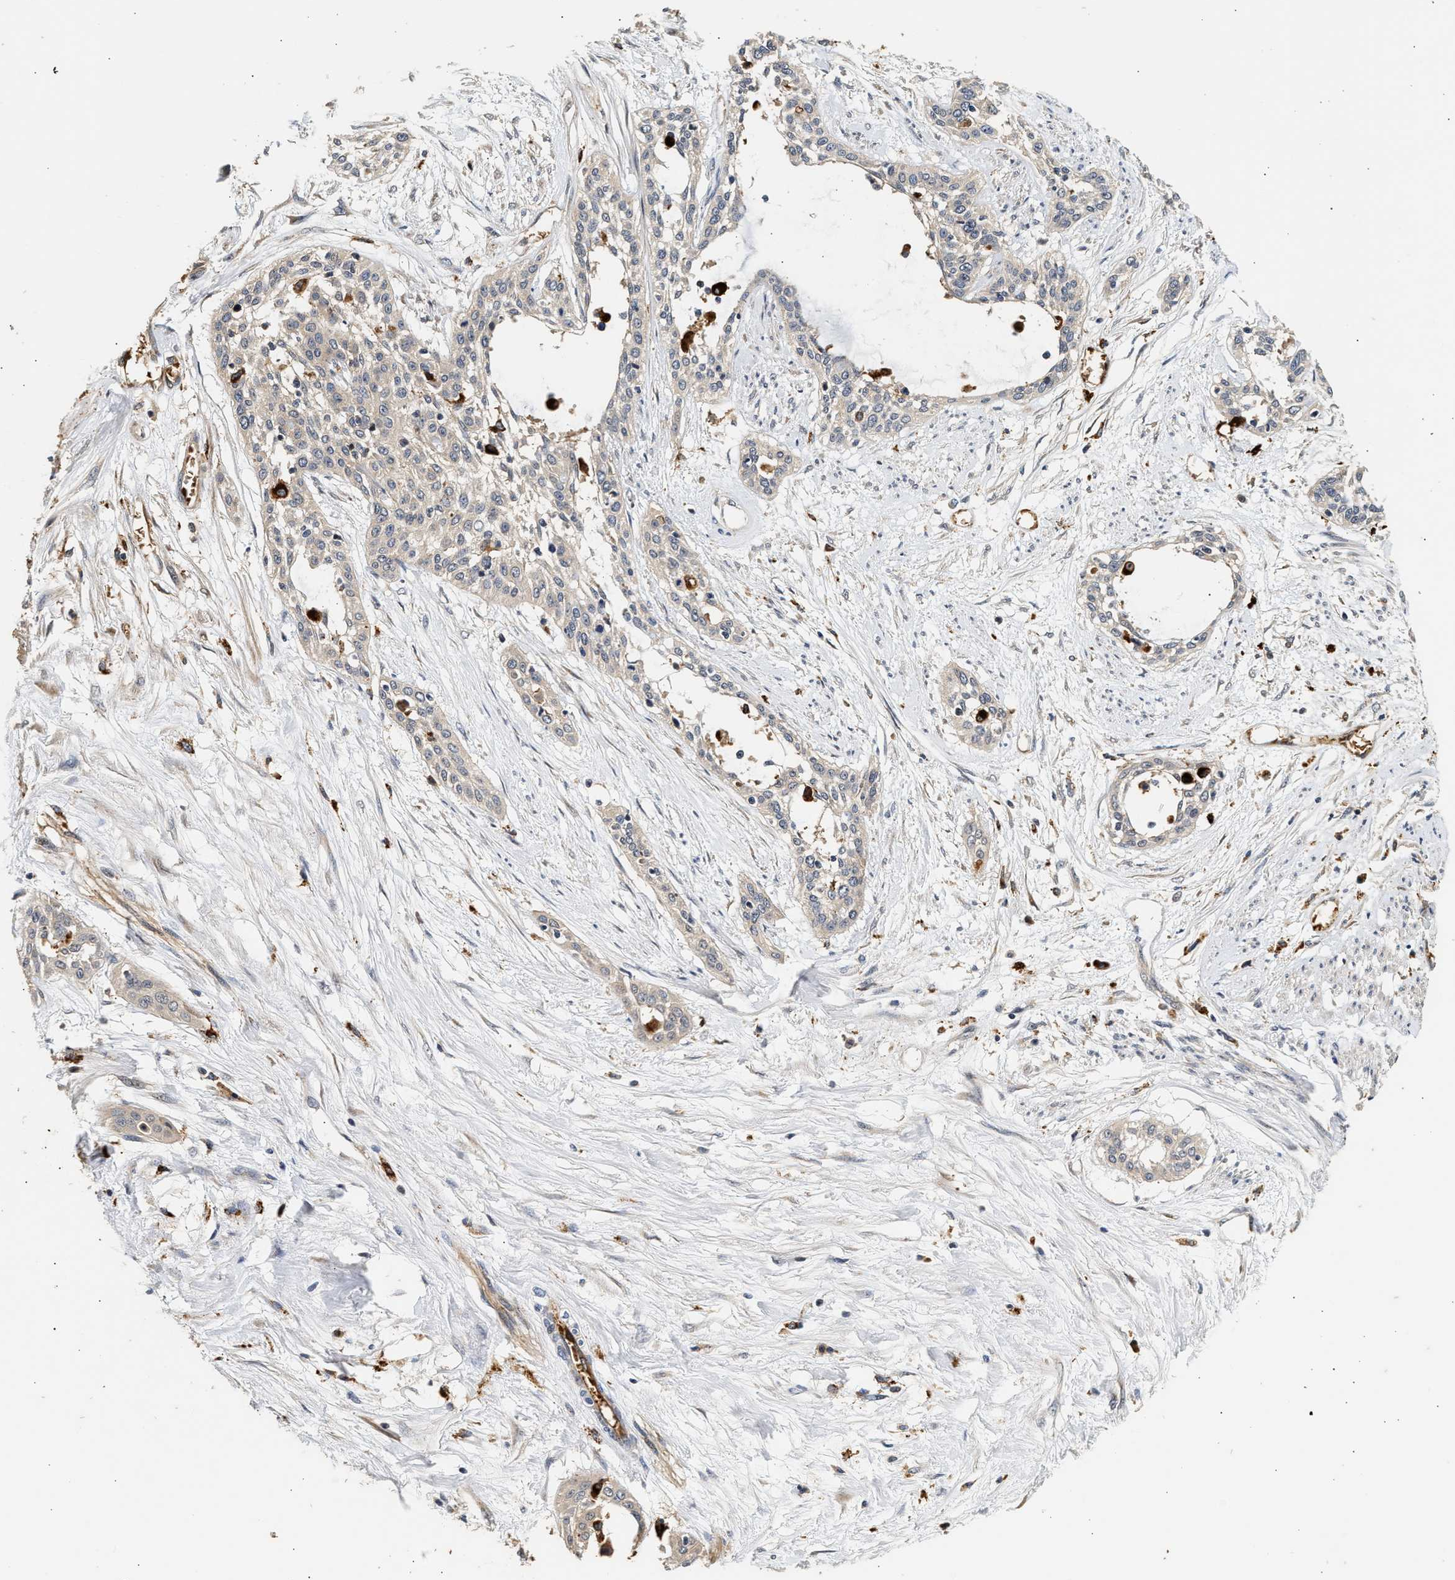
{"staining": {"intensity": "negative", "quantity": "none", "location": "none"}, "tissue": "cervical cancer", "cell_type": "Tumor cells", "image_type": "cancer", "snomed": [{"axis": "morphology", "description": "Squamous cell carcinoma, NOS"}, {"axis": "topography", "description": "Cervix"}], "caption": "This is an IHC photomicrograph of cervical squamous cell carcinoma. There is no staining in tumor cells.", "gene": "PLD3", "patient": {"sex": "female", "age": 57}}